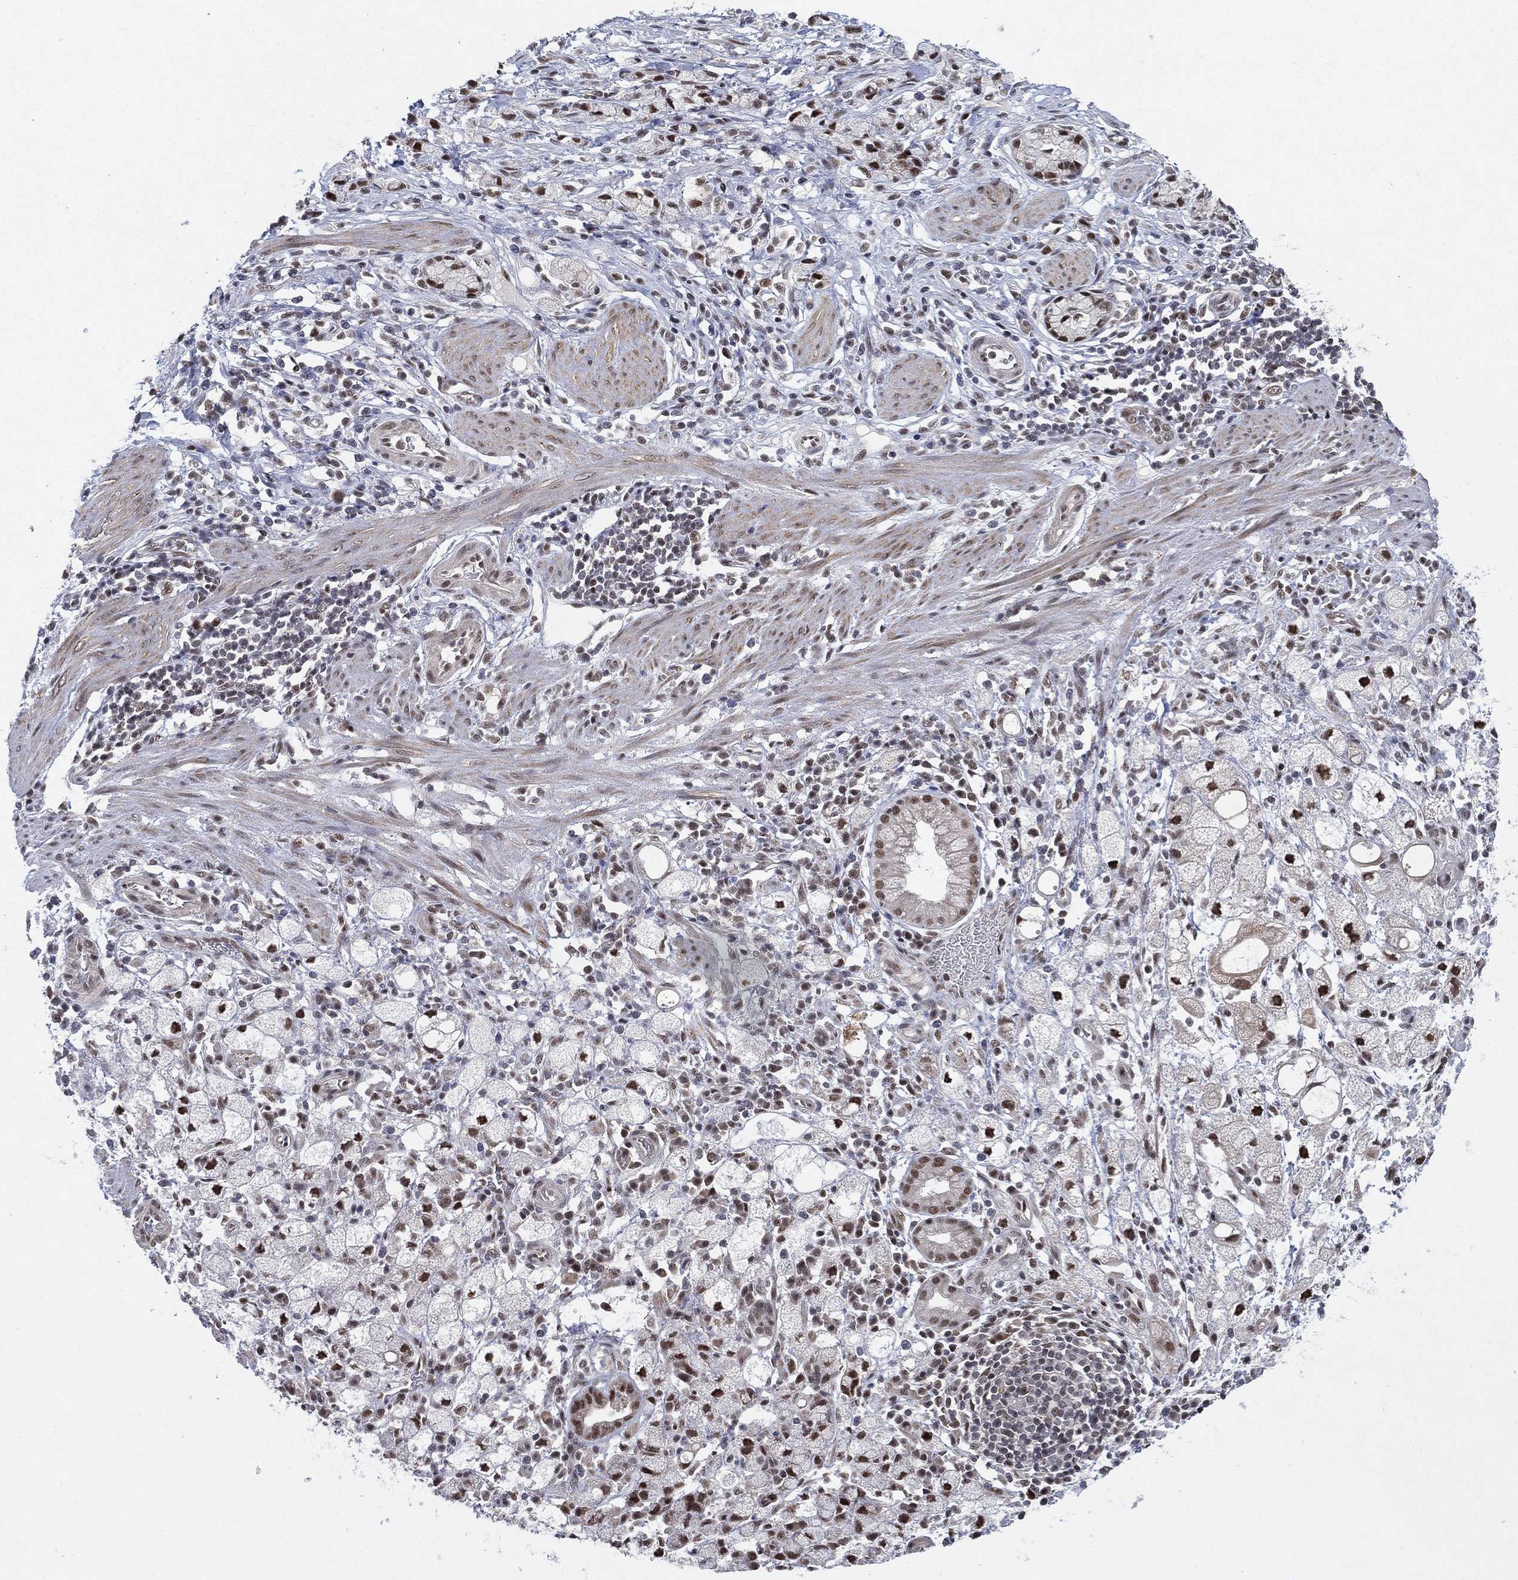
{"staining": {"intensity": "moderate", "quantity": ">75%", "location": "nuclear"}, "tissue": "stomach cancer", "cell_type": "Tumor cells", "image_type": "cancer", "snomed": [{"axis": "morphology", "description": "Adenocarcinoma, NOS"}, {"axis": "topography", "description": "Stomach"}], "caption": "High-power microscopy captured an immunohistochemistry histopathology image of stomach cancer (adenocarcinoma), revealing moderate nuclear expression in approximately >75% of tumor cells. (DAB IHC, brown staining for protein, blue staining for nuclei).", "gene": "DGCR8", "patient": {"sex": "male", "age": 58}}